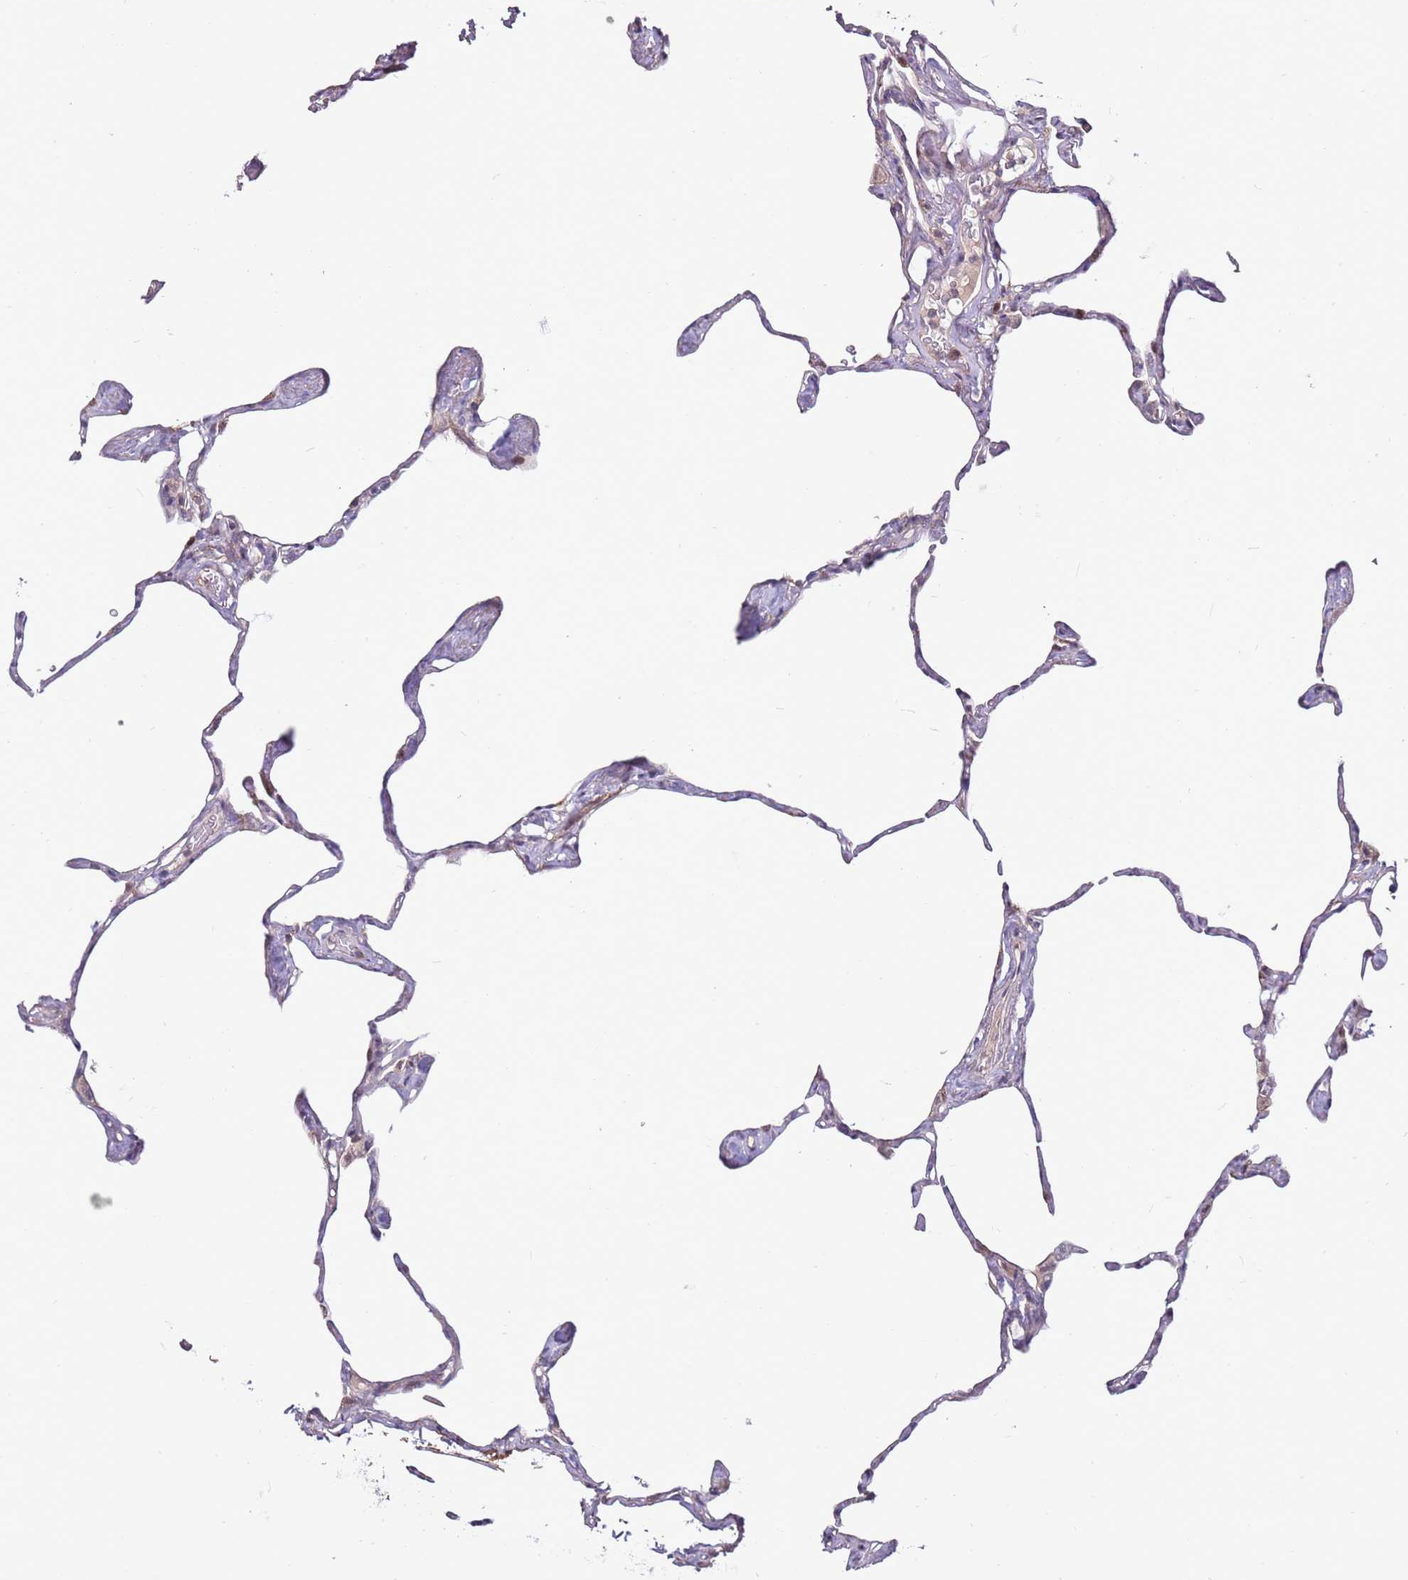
{"staining": {"intensity": "negative", "quantity": "none", "location": "none"}, "tissue": "lung", "cell_type": "Alveolar cells", "image_type": "normal", "snomed": [{"axis": "morphology", "description": "Normal tissue, NOS"}, {"axis": "topography", "description": "Lung"}], "caption": "This is a histopathology image of IHC staining of benign lung, which shows no expression in alveolar cells.", "gene": "MTG2", "patient": {"sex": "male", "age": 65}}